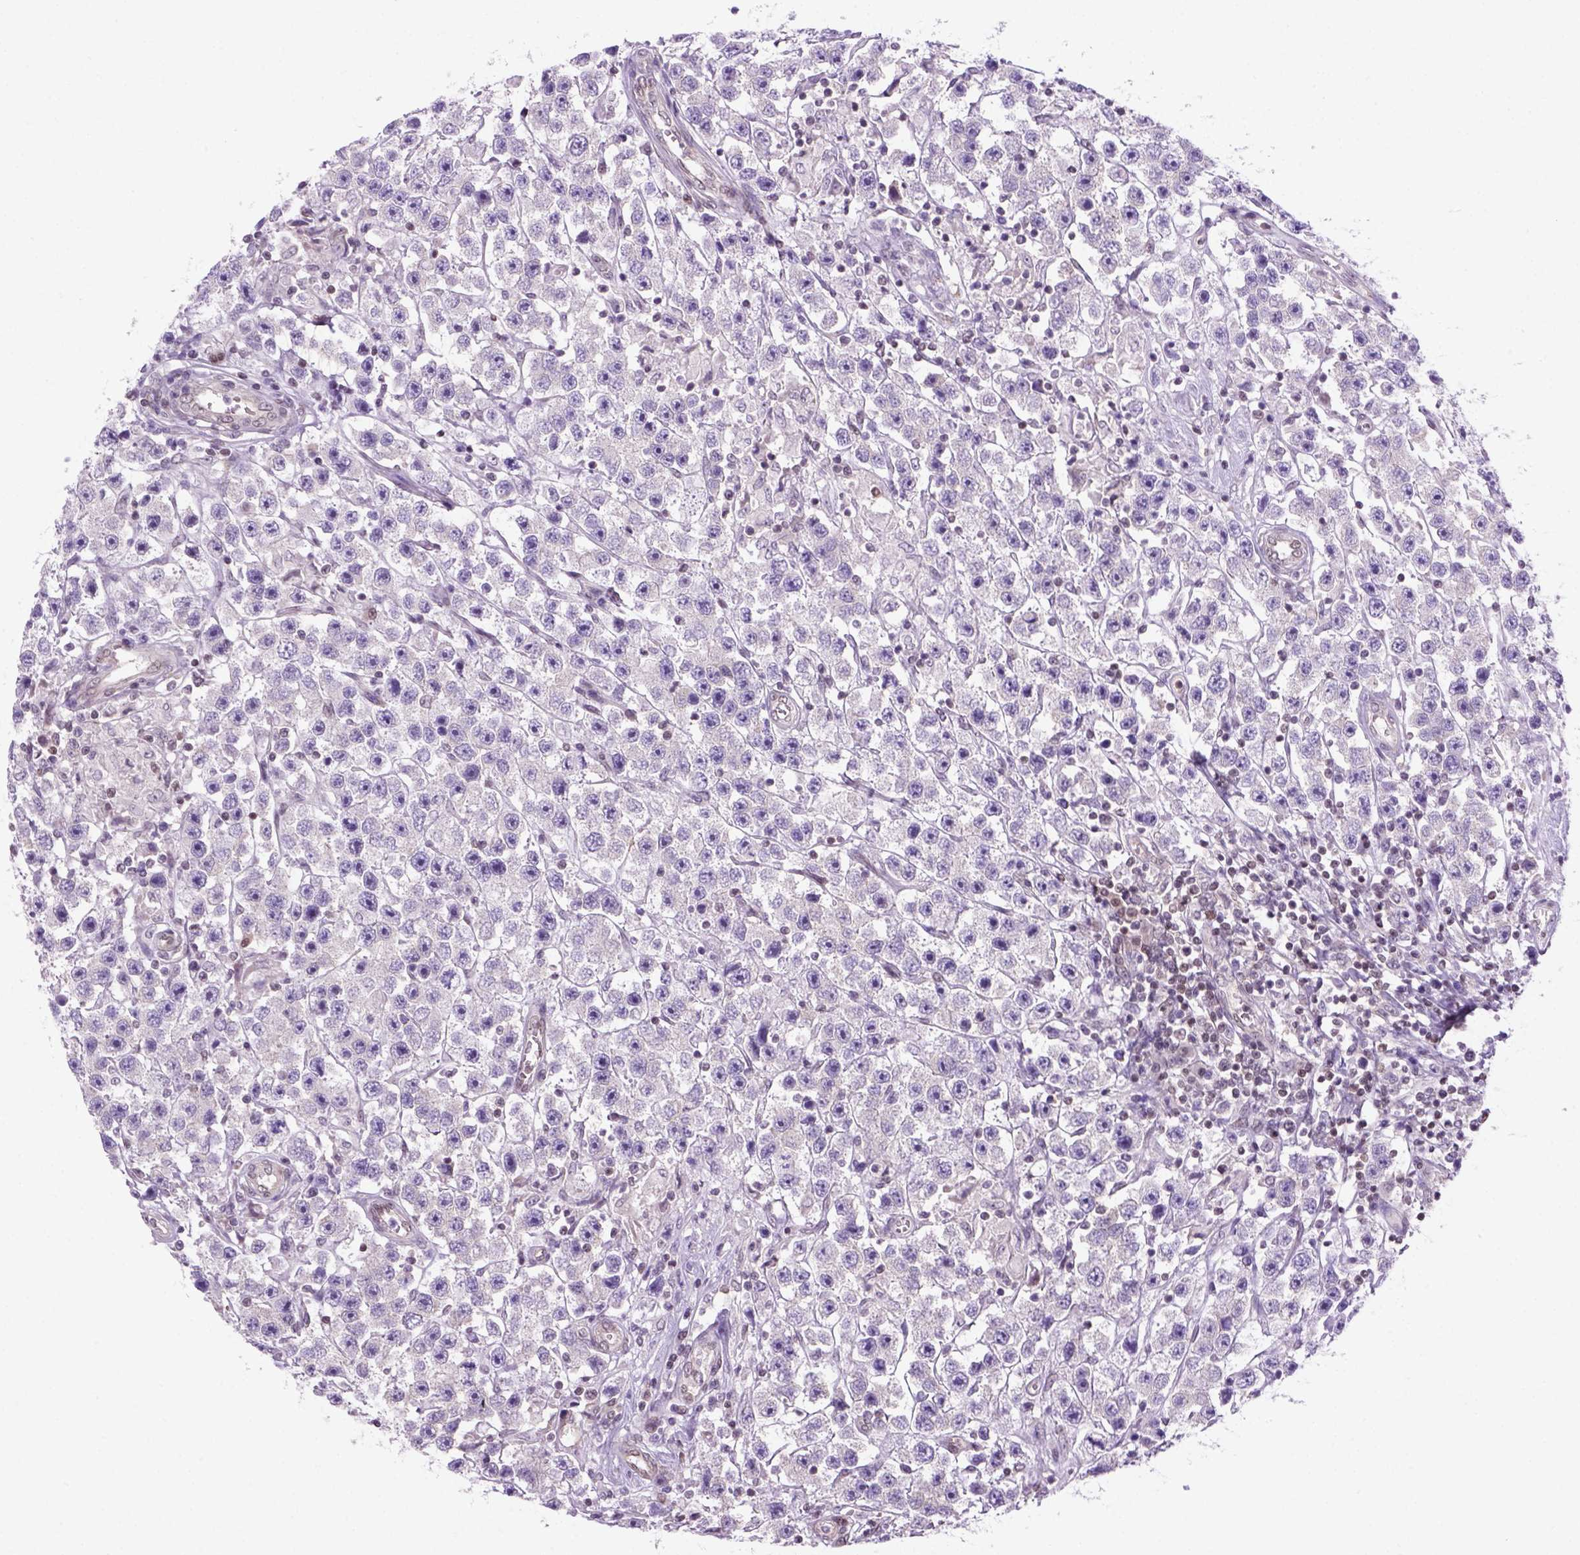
{"staining": {"intensity": "negative", "quantity": "none", "location": "none"}, "tissue": "testis cancer", "cell_type": "Tumor cells", "image_type": "cancer", "snomed": [{"axis": "morphology", "description": "Seminoma, NOS"}, {"axis": "topography", "description": "Testis"}], "caption": "High magnification brightfield microscopy of testis seminoma stained with DAB (brown) and counterstained with hematoxylin (blue): tumor cells show no significant positivity.", "gene": "MGMT", "patient": {"sex": "male", "age": 45}}